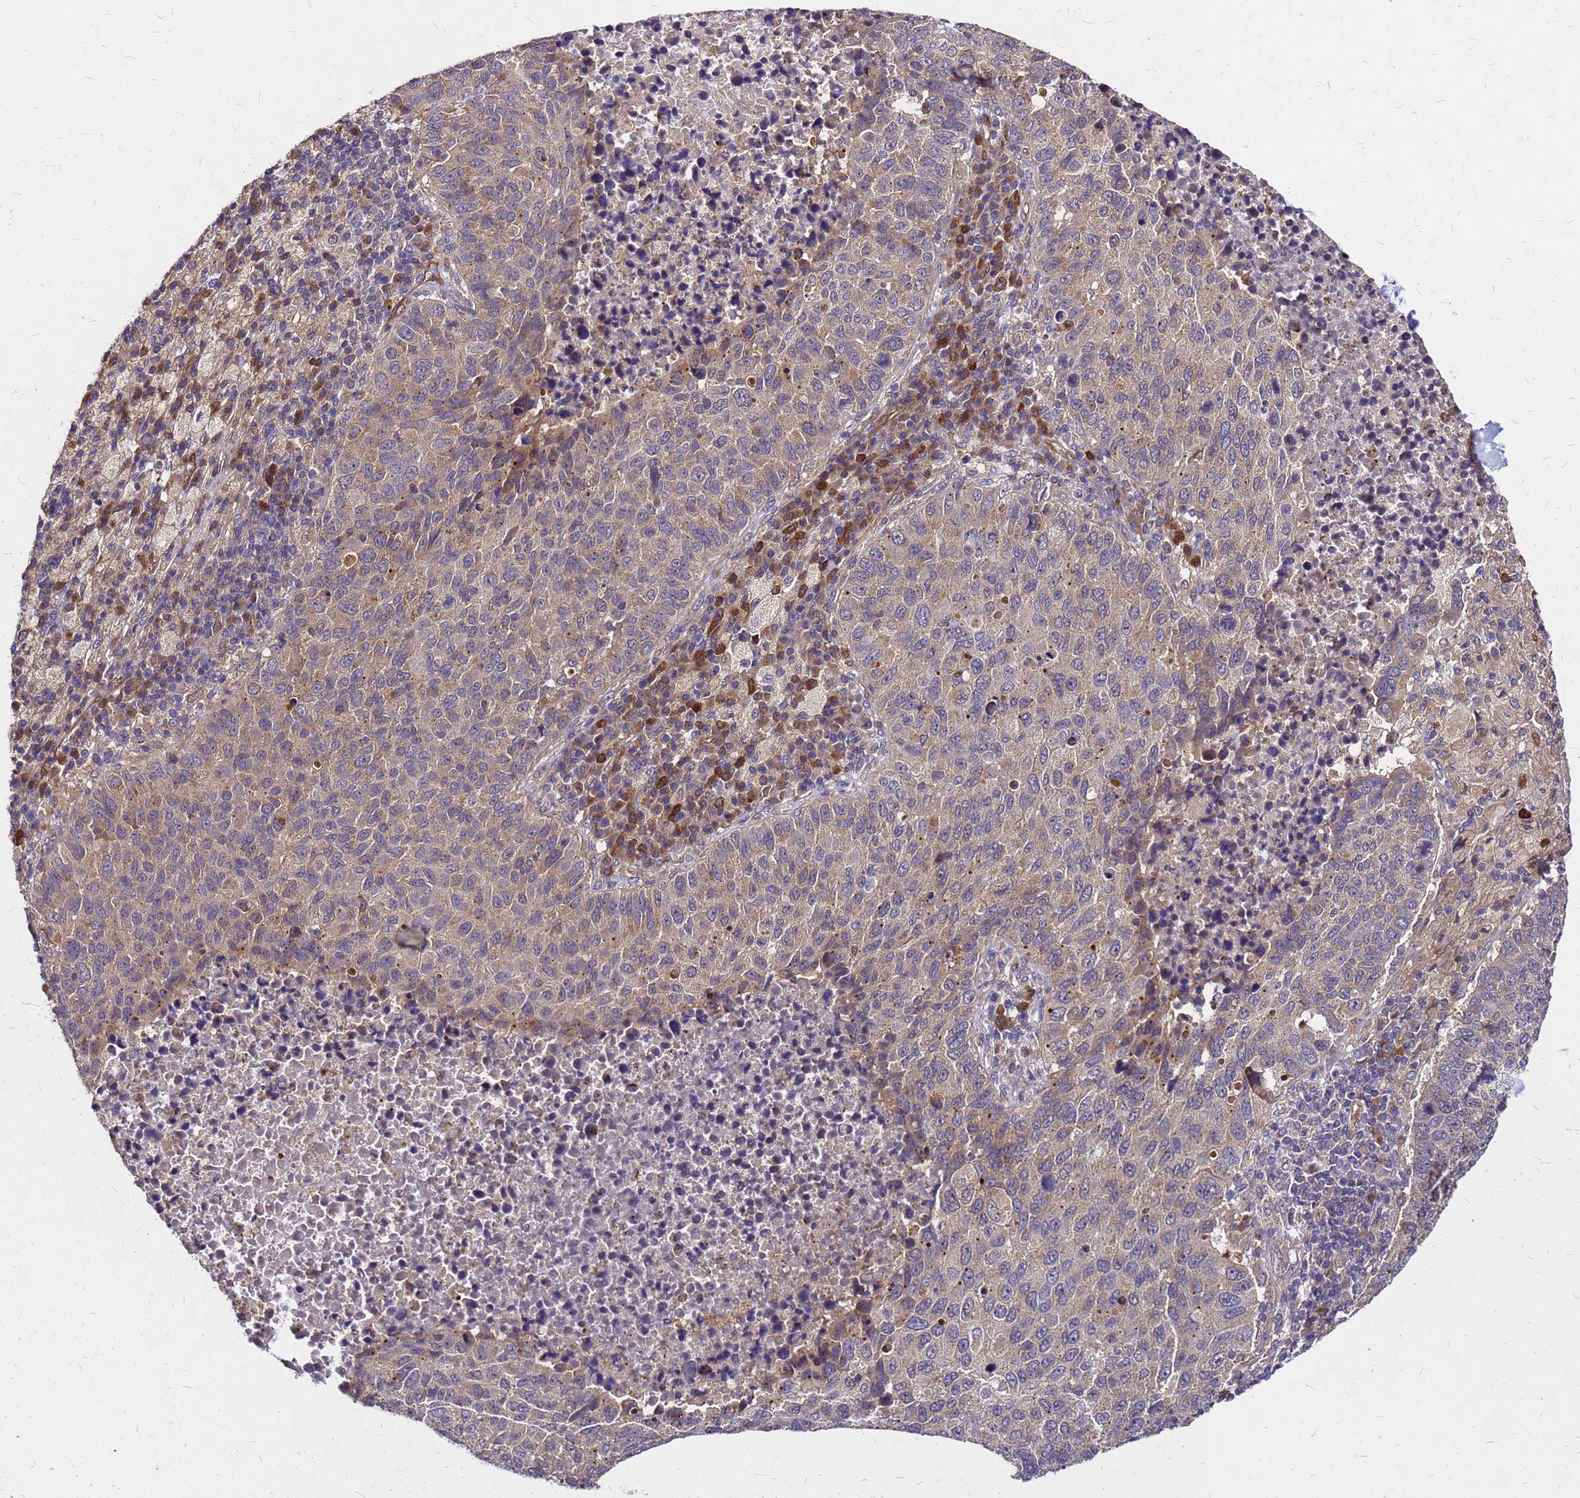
{"staining": {"intensity": "weak", "quantity": ">75%", "location": "cytoplasmic/membranous"}, "tissue": "lung cancer", "cell_type": "Tumor cells", "image_type": "cancer", "snomed": [{"axis": "morphology", "description": "Squamous cell carcinoma, NOS"}, {"axis": "topography", "description": "Lung"}], "caption": "Immunohistochemistry (IHC) staining of squamous cell carcinoma (lung), which reveals low levels of weak cytoplasmic/membranous expression in approximately >75% of tumor cells indicating weak cytoplasmic/membranous protein positivity. The staining was performed using DAB (3,3'-diaminobenzidine) (brown) for protein detection and nuclei were counterstained in hematoxylin (blue).", "gene": "DUSP23", "patient": {"sex": "male", "age": 73}}